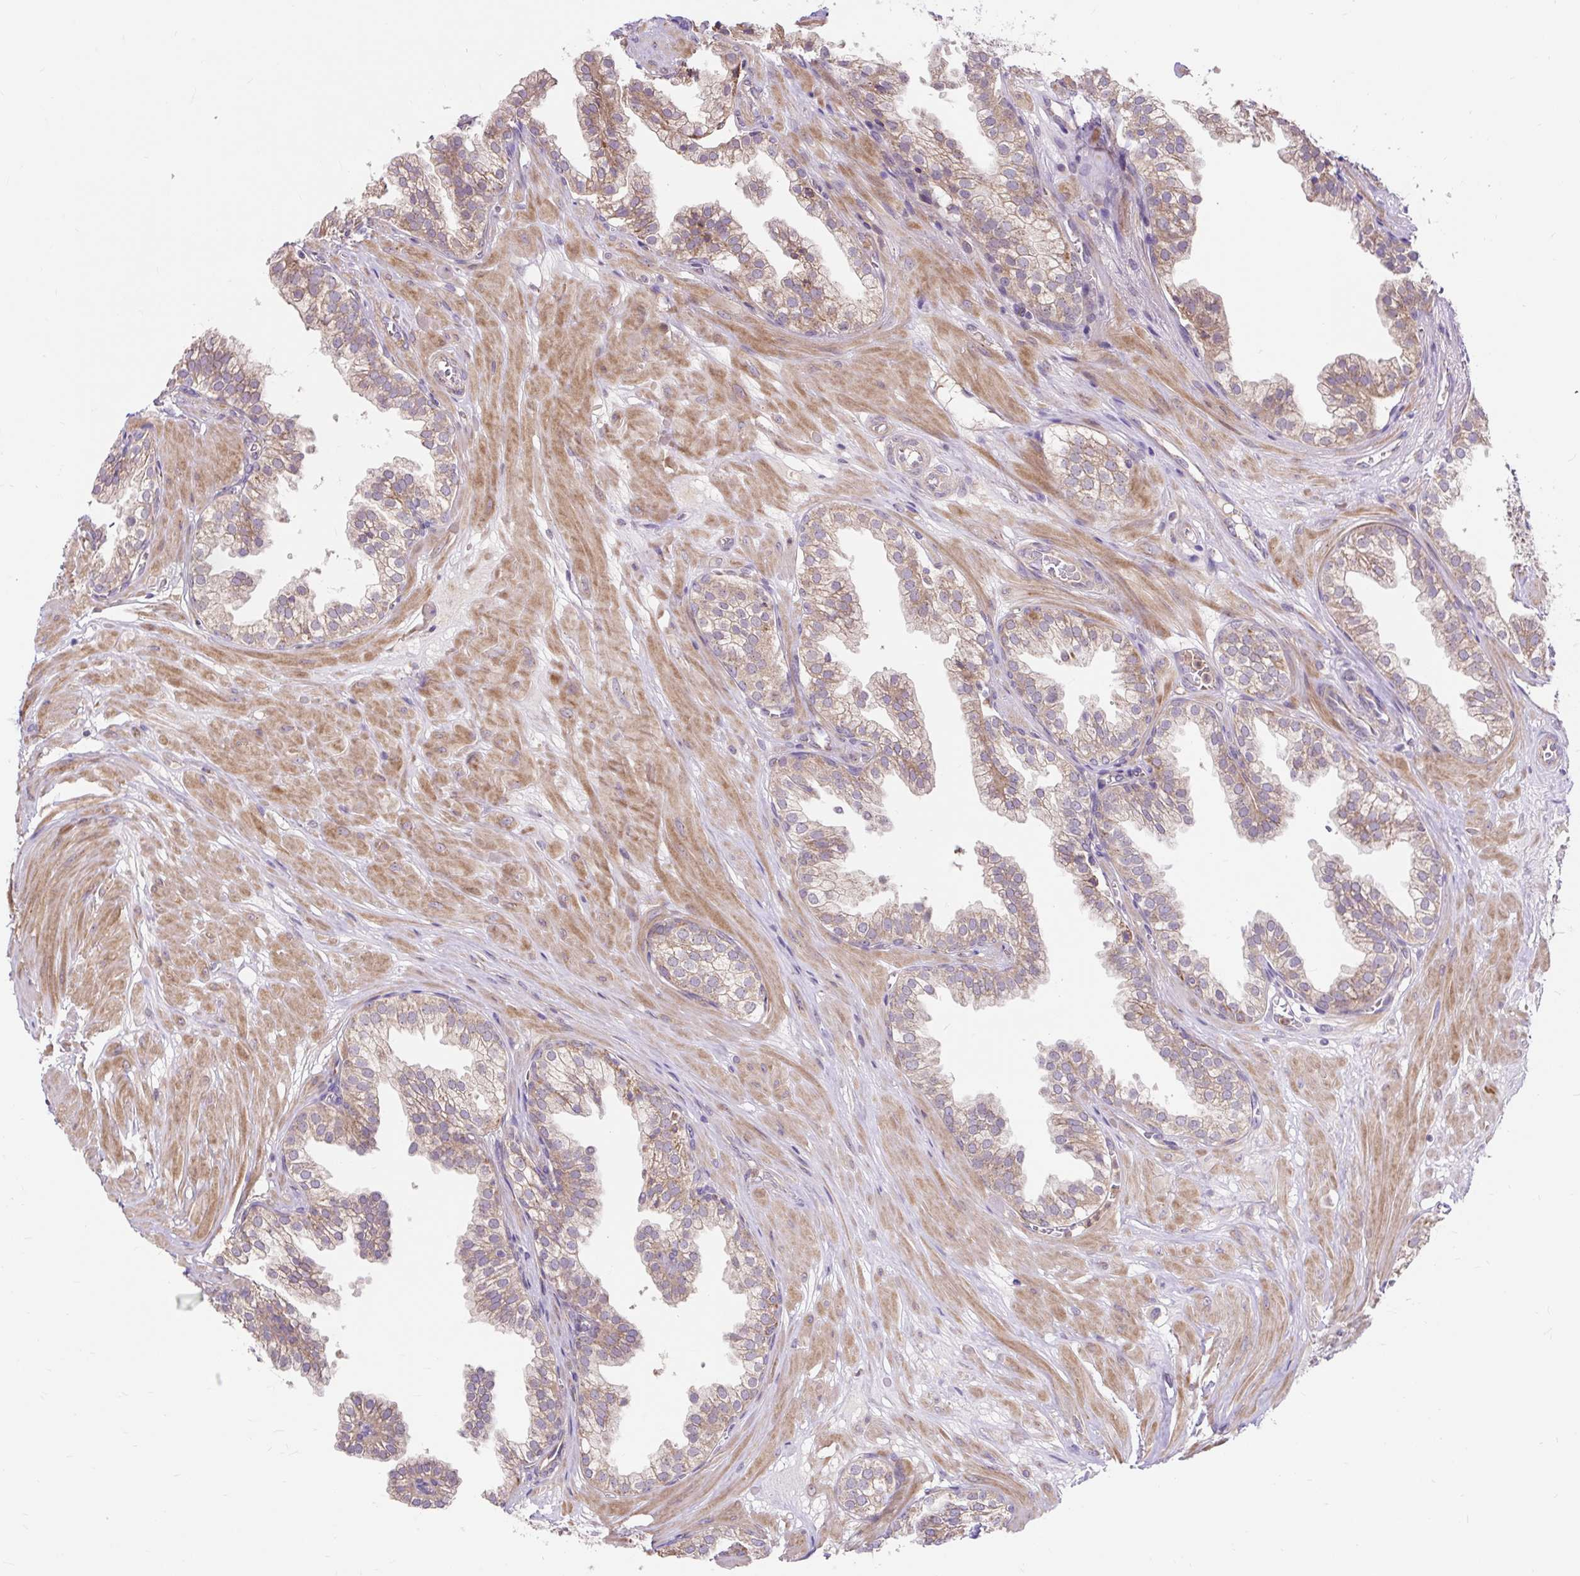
{"staining": {"intensity": "moderate", "quantity": "25%-75%", "location": "cytoplasmic/membranous"}, "tissue": "prostate", "cell_type": "Glandular cells", "image_type": "normal", "snomed": [{"axis": "morphology", "description": "Normal tissue, NOS"}, {"axis": "topography", "description": "Prostate"}, {"axis": "topography", "description": "Peripheral nerve tissue"}], "caption": "DAB (3,3'-diaminobenzidine) immunohistochemical staining of benign prostate demonstrates moderate cytoplasmic/membranous protein positivity in approximately 25%-75% of glandular cells. The staining is performed using DAB brown chromogen to label protein expression. The nuclei are counter-stained blue using hematoxylin.", "gene": "TRIAP1", "patient": {"sex": "male", "age": 55}}